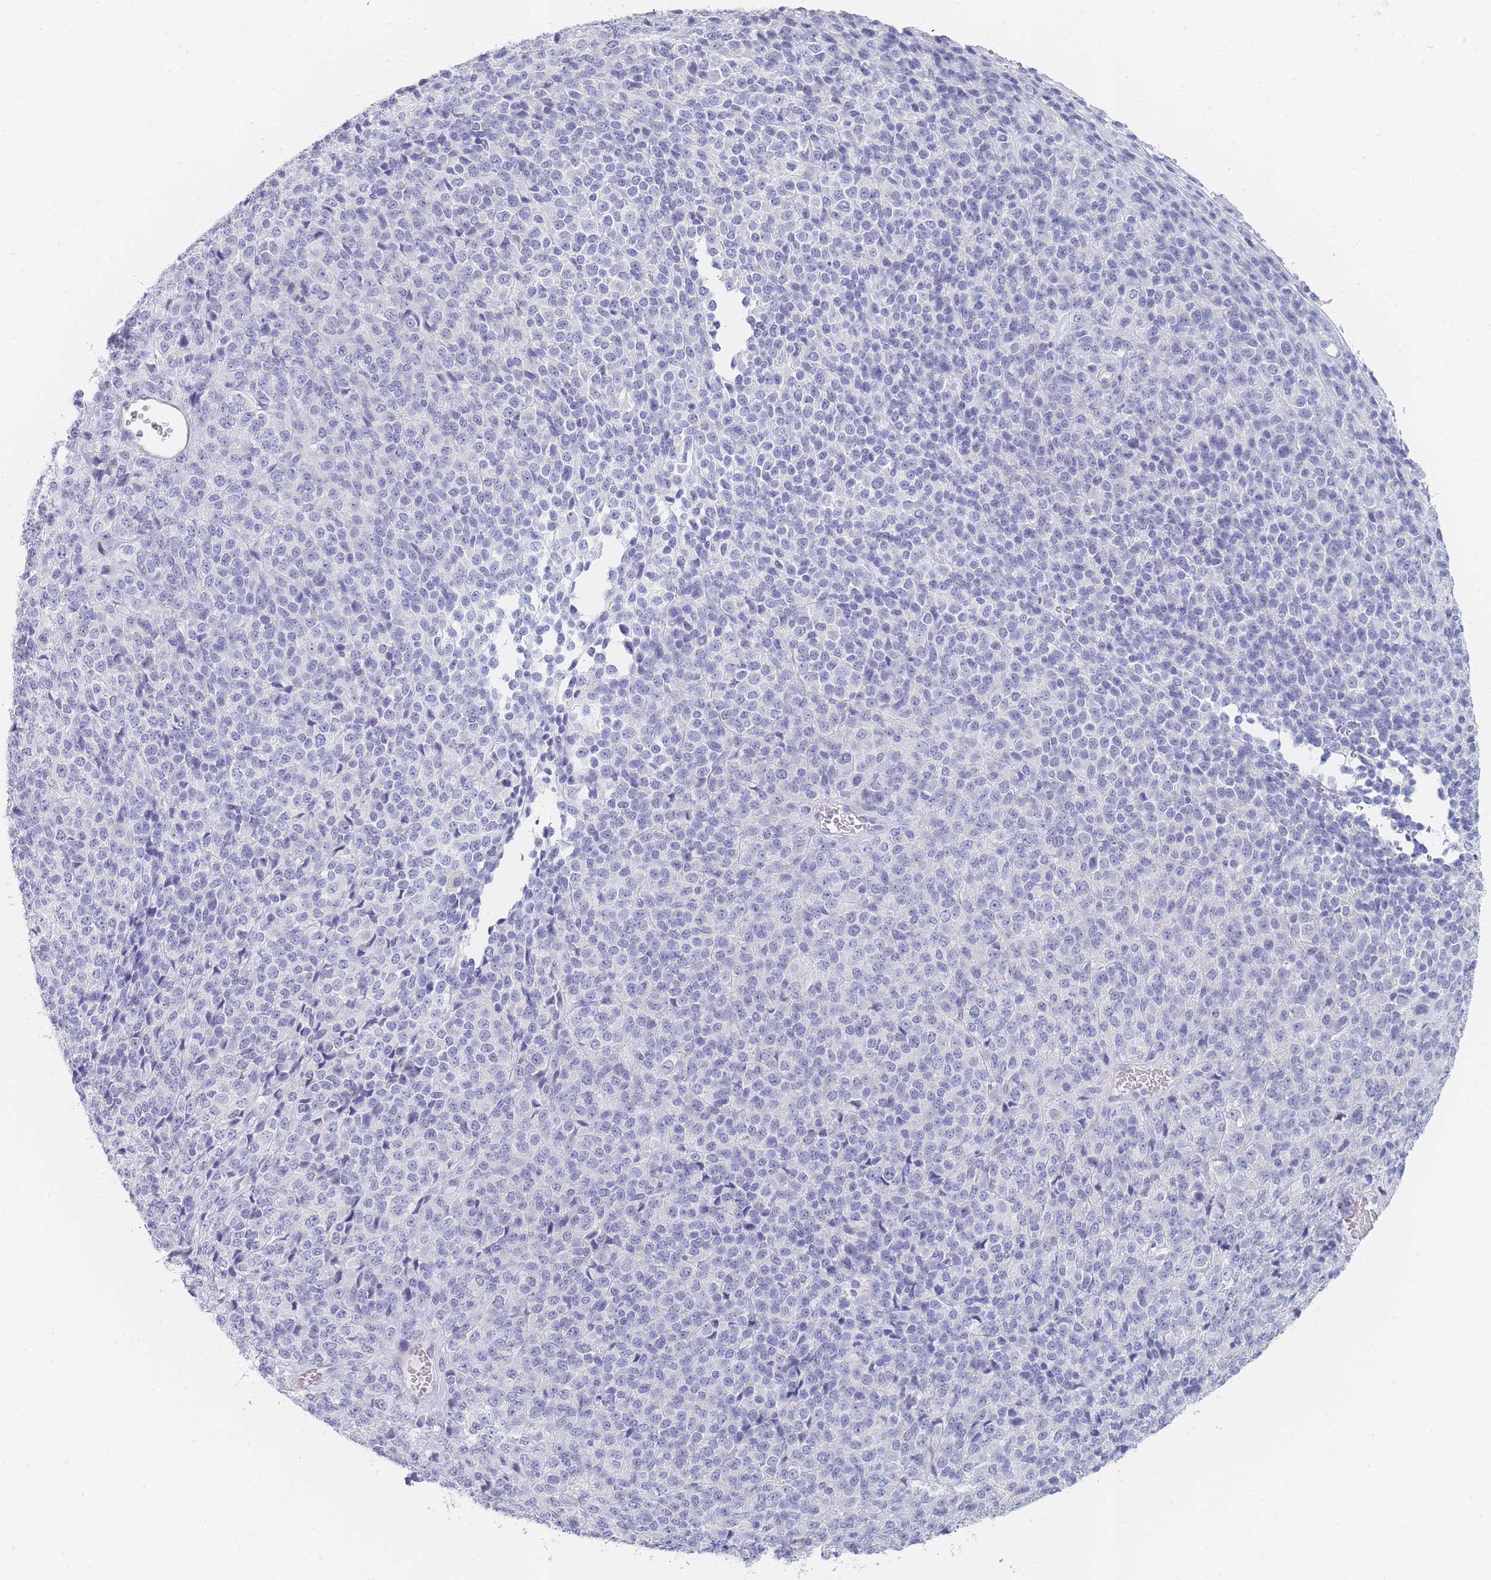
{"staining": {"intensity": "negative", "quantity": "none", "location": "none"}, "tissue": "melanoma", "cell_type": "Tumor cells", "image_type": "cancer", "snomed": [{"axis": "morphology", "description": "Malignant melanoma, Metastatic site"}, {"axis": "topography", "description": "Brain"}], "caption": "A high-resolution photomicrograph shows IHC staining of malignant melanoma (metastatic site), which displays no significant staining in tumor cells.", "gene": "IMPG1", "patient": {"sex": "female", "age": 56}}